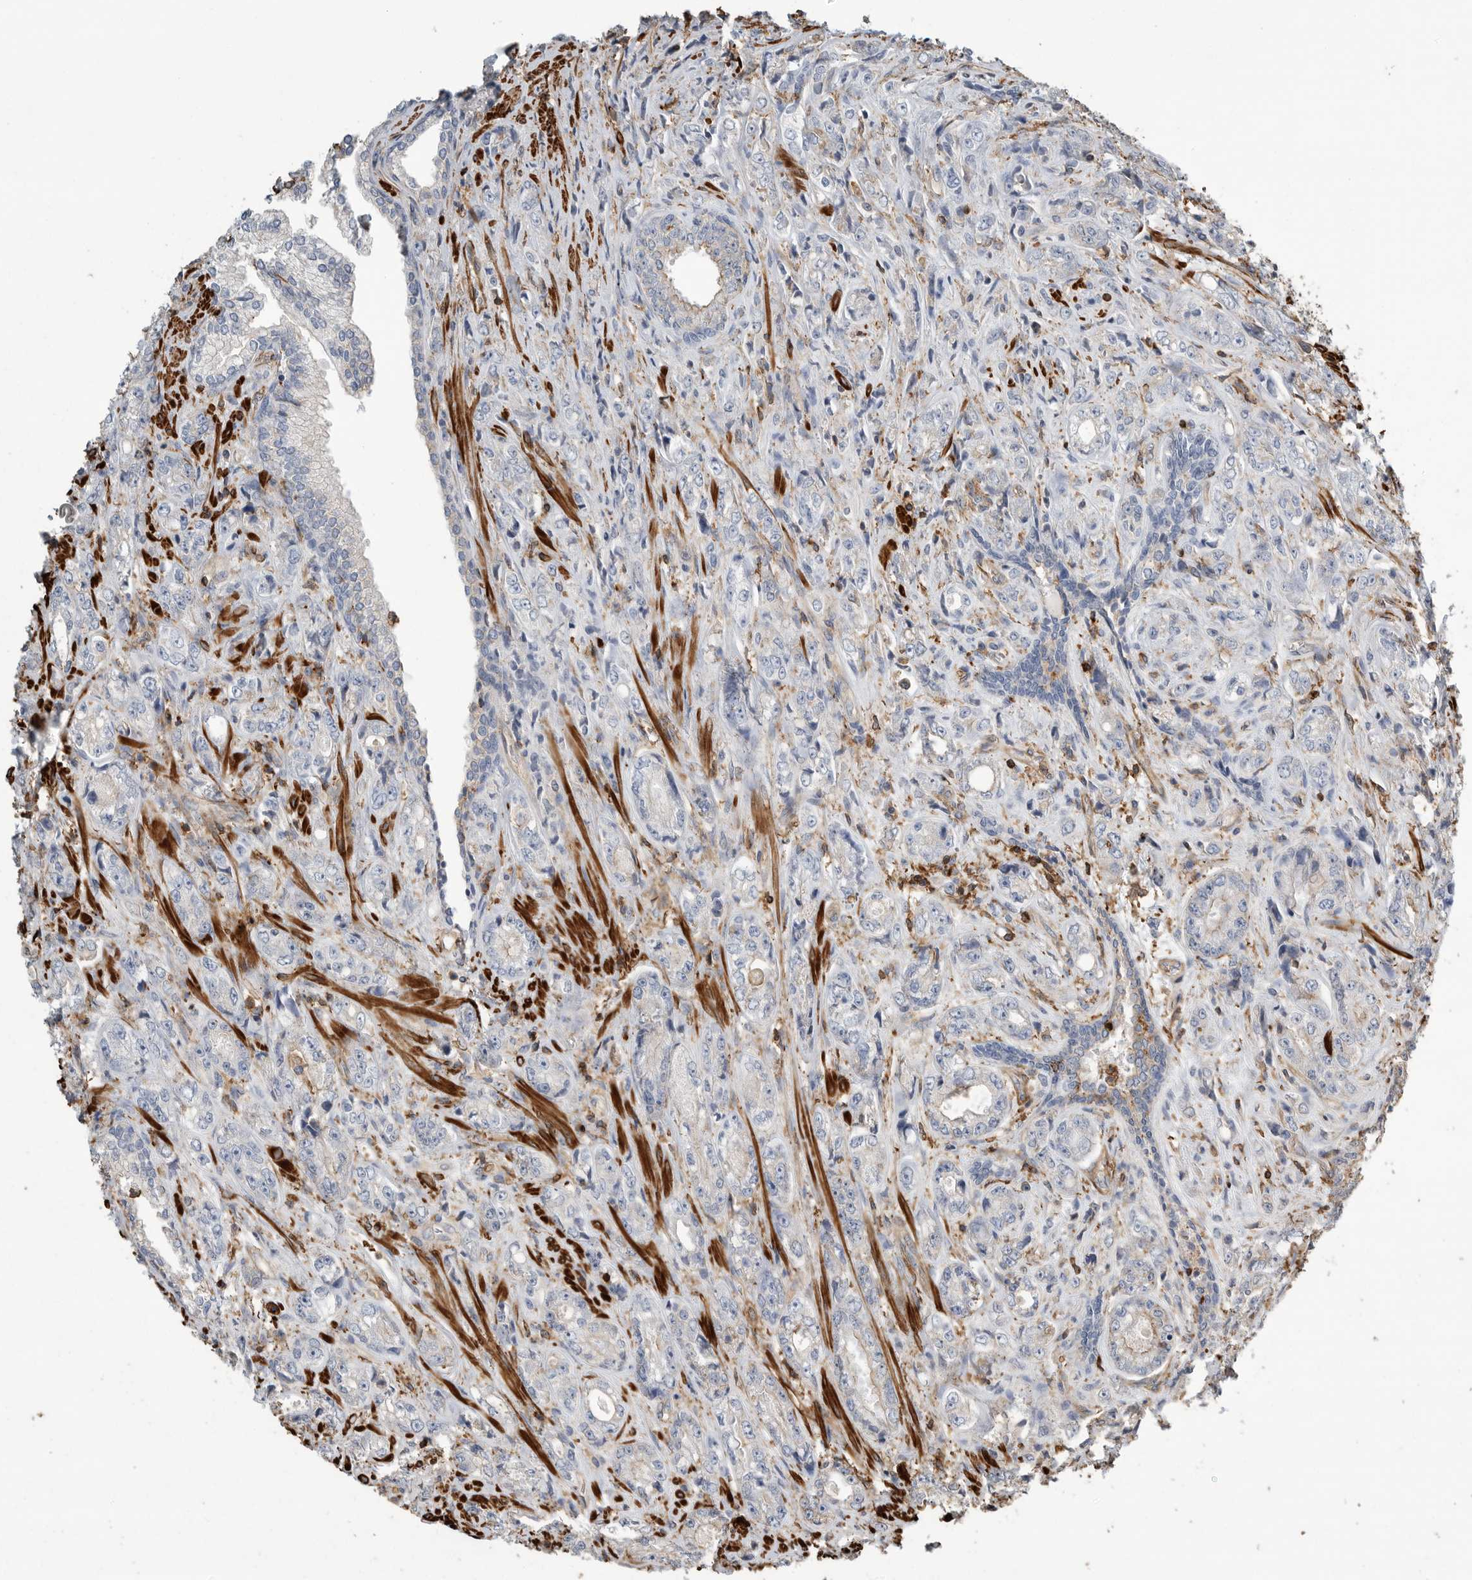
{"staining": {"intensity": "negative", "quantity": "none", "location": "none"}, "tissue": "prostate cancer", "cell_type": "Tumor cells", "image_type": "cancer", "snomed": [{"axis": "morphology", "description": "Adenocarcinoma, High grade"}, {"axis": "topography", "description": "Prostate"}], "caption": "High-grade adenocarcinoma (prostate) stained for a protein using IHC reveals no positivity tumor cells.", "gene": "GPER1", "patient": {"sex": "male", "age": 61}}